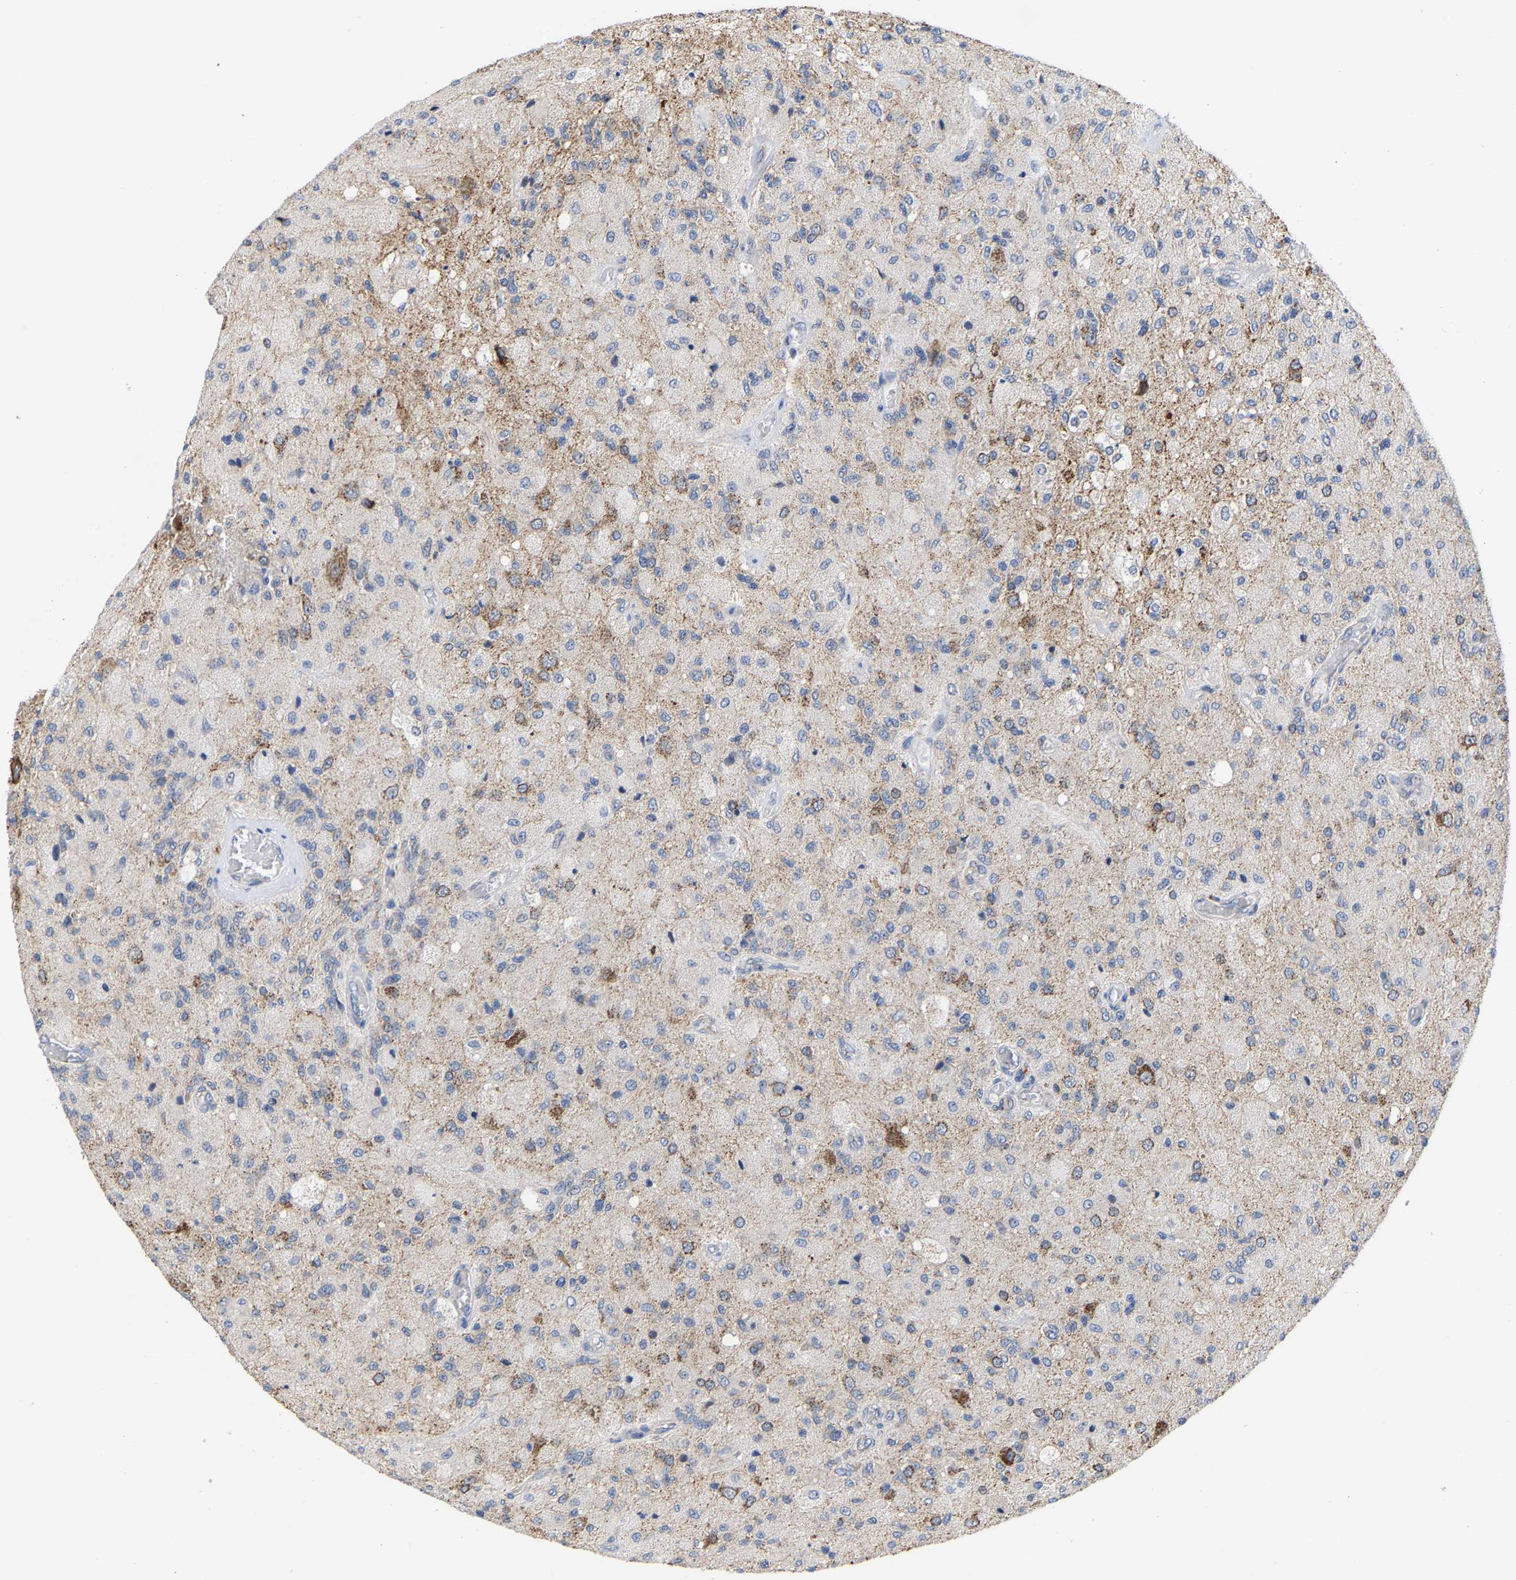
{"staining": {"intensity": "moderate", "quantity": "<25%", "location": "cytoplasmic/membranous"}, "tissue": "glioma", "cell_type": "Tumor cells", "image_type": "cancer", "snomed": [{"axis": "morphology", "description": "Normal tissue, NOS"}, {"axis": "morphology", "description": "Glioma, malignant, High grade"}, {"axis": "topography", "description": "Cerebral cortex"}], "caption": "Human glioma stained with a protein marker shows moderate staining in tumor cells.", "gene": "PCNT", "patient": {"sex": "male", "age": 77}}